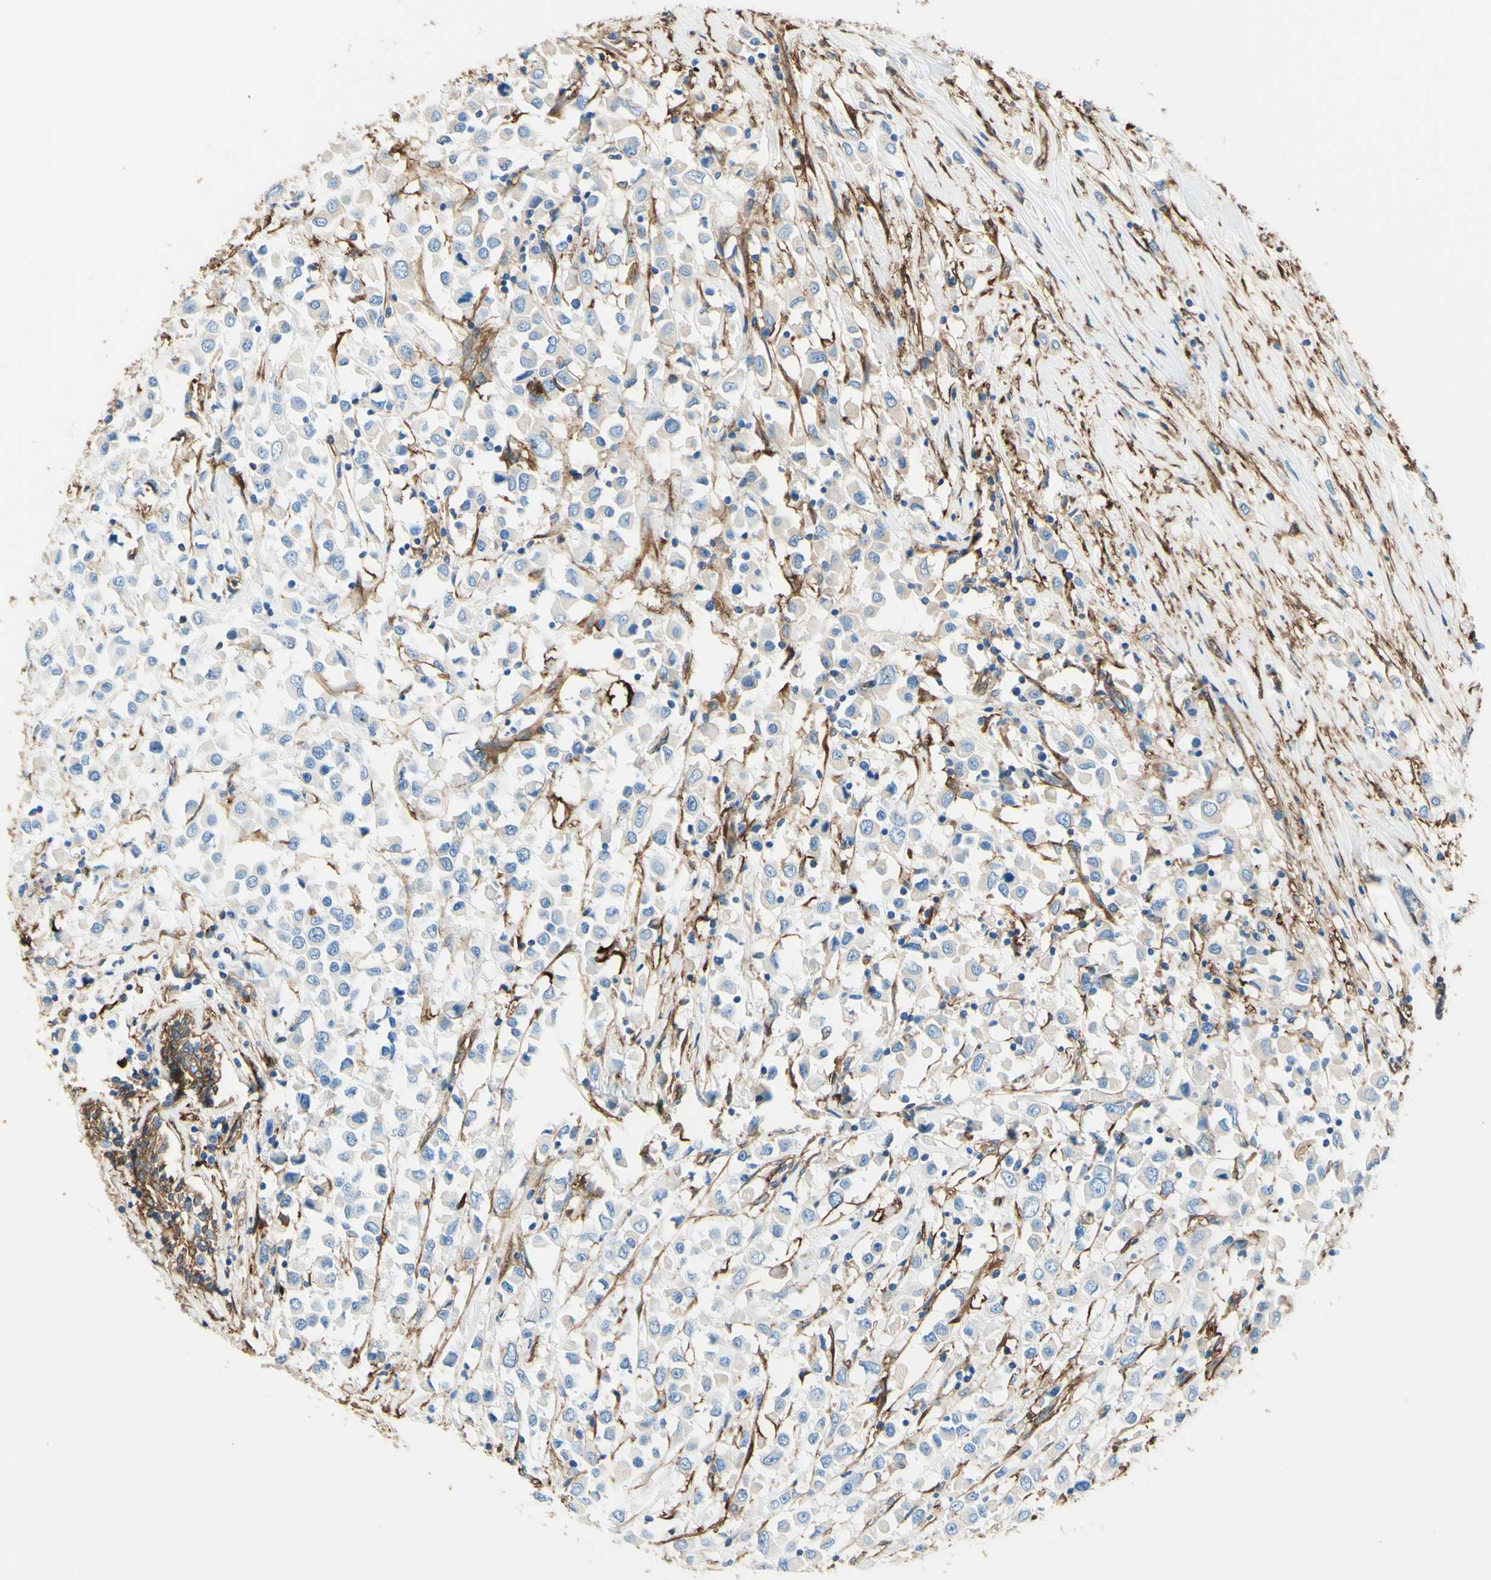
{"staining": {"intensity": "negative", "quantity": "none", "location": "none"}, "tissue": "breast cancer", "cell_type": "Tumor cells", "image_type": "cancer", "snomed": [{"axis": "morphology", "description": "Duct carcinoma"}, {"axis": "topography", "description": "Breast"}], "caption": "This is an immunohistochemistry photomicrograph of breast cancer (invasive ductal carcinoma). There is no staining in tumor cells.", "gene": "DPYSL3", "patient": {"sex": "female", "age": 61}}